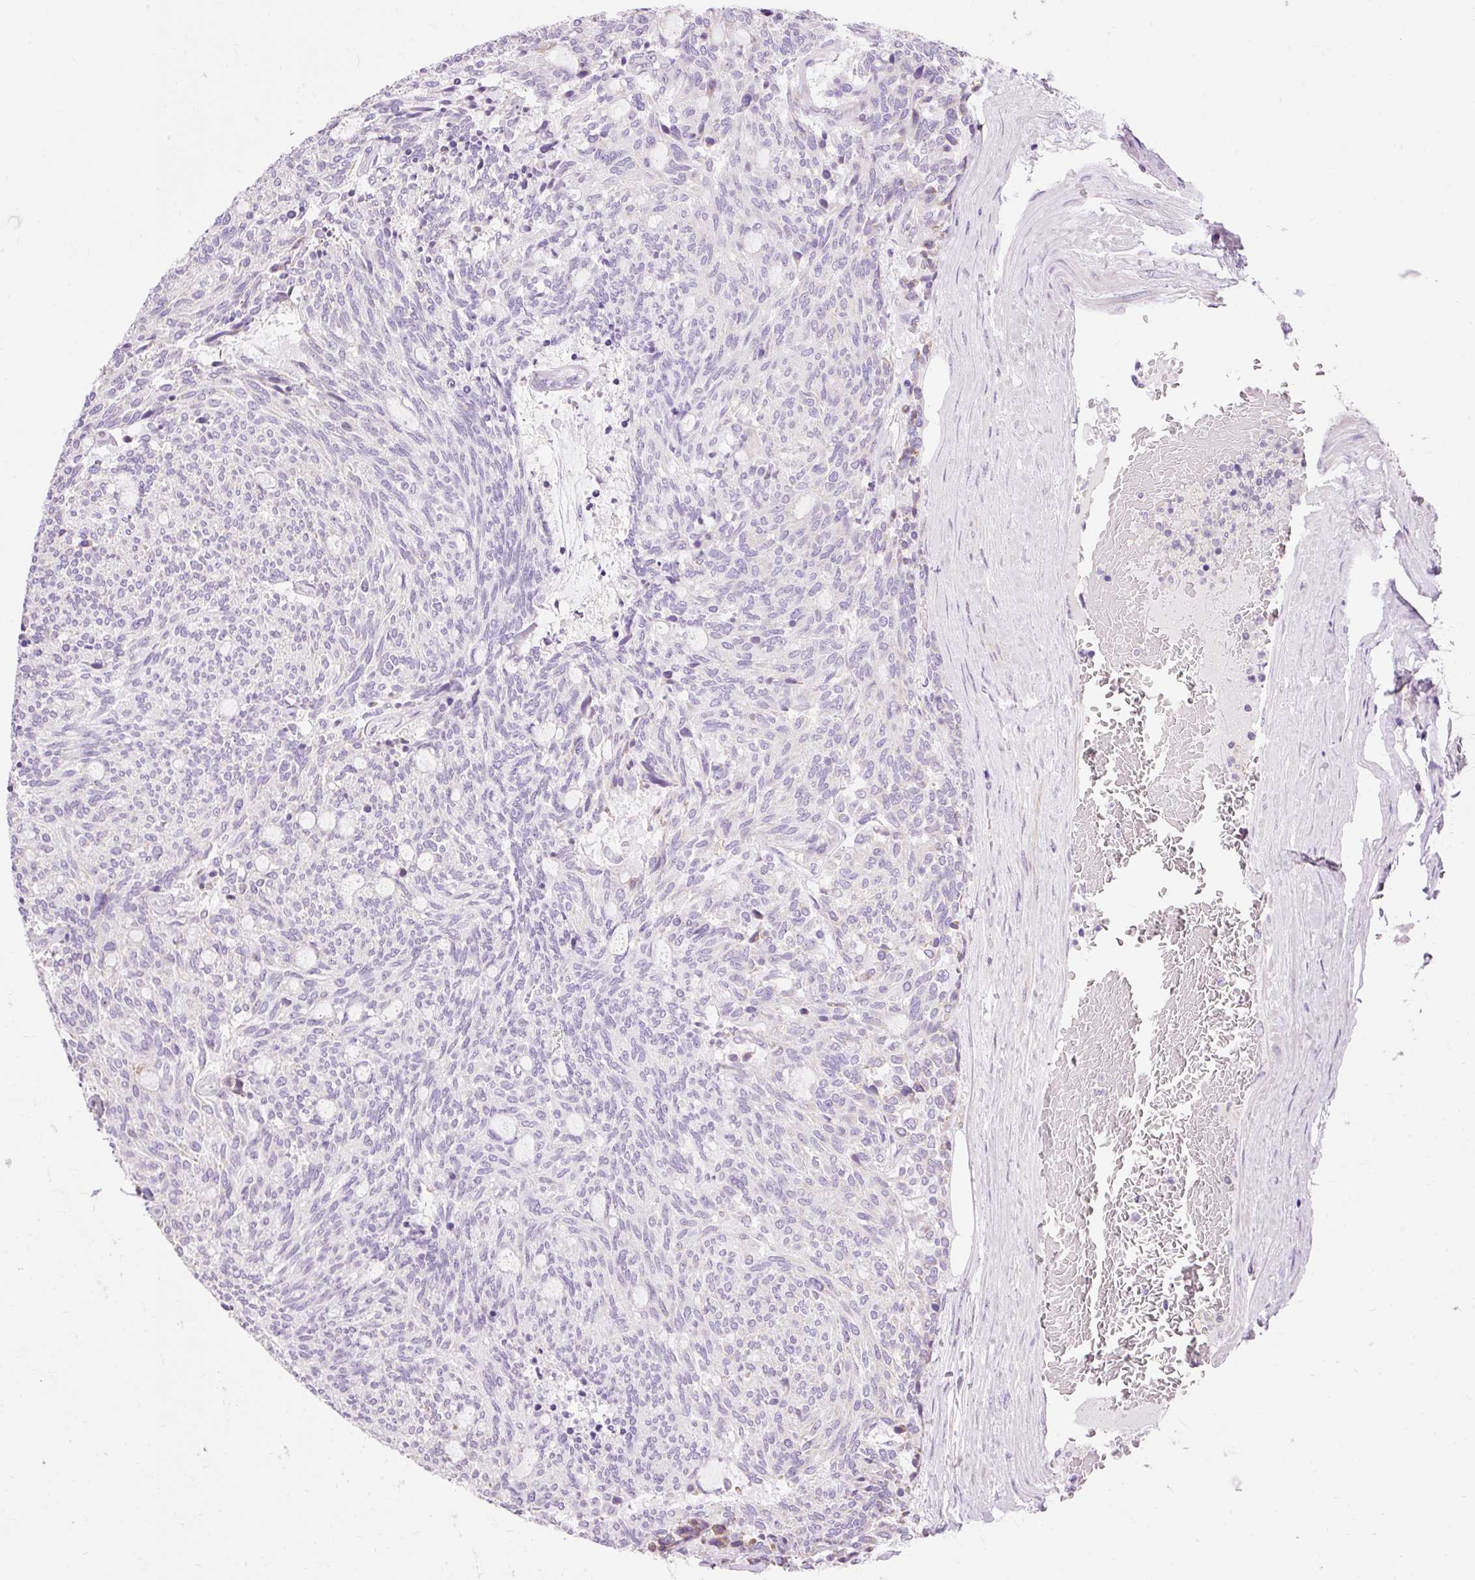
{"staining": {"intensity": "negative", "quantity": "none", "location": "none"}, "tissue": "carcinoid", "cell_type": "Tumor cells", "image_type": "cancer", "snomed": [{"axis": "morphology", "description": "Carcinoid, malignant, NOS"}, {"axis": "topography", "description": "Pancreas"}], "caption": "An image of human carcinoid (malignant) is negative for staining in tumor cells. The staining is performed using DAB brown chromogen with nuclei counter-stained in using hematoxylin.", "gene": "IMMT", "patient": {"sex": "female", "age": 54}}